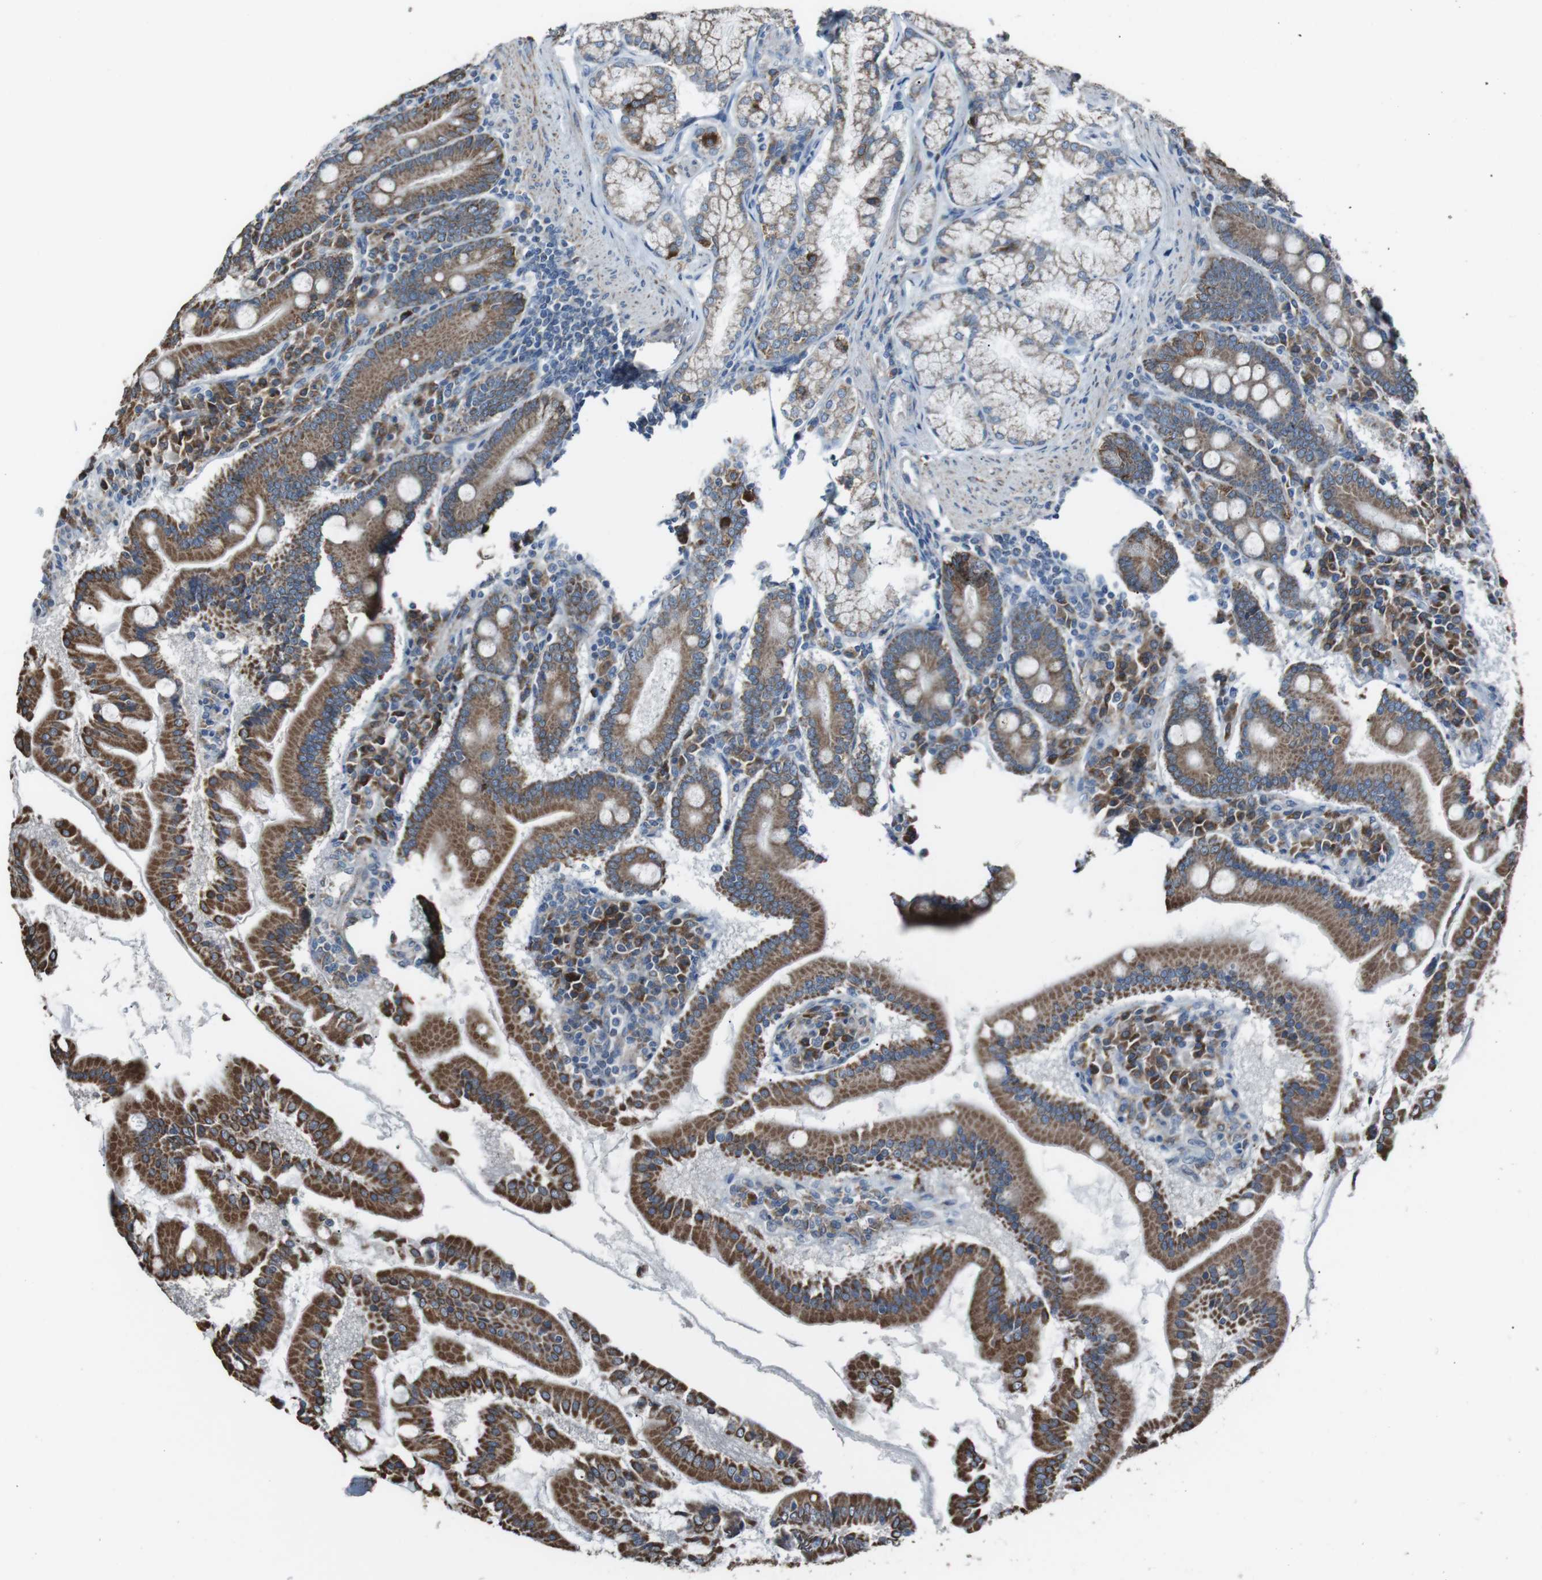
{"staining": {"intensity": "moderate", "quantity": ">75%", "location": "cytoplasmic/membranous"}, "tissue": "duodenum", "cell_type": "Glandular cells", "image_type": "normal", "snomed": [{"axis": "morphology", "description": "Normal tissue, NOS"}, {"axis": "topography", "description": "Duodenum"}], "caption": "Brown immunohistochemical staining in normal duodenum reveals moderate cytoplasmic/membranous expression in about >75% of glandular cells. (DAB (3,3'-diaminobenzidine) IHC with brightfield microscopy, high magnification).", "gene": "CISD2", "patient": {"sex": "male", "age": 50}}